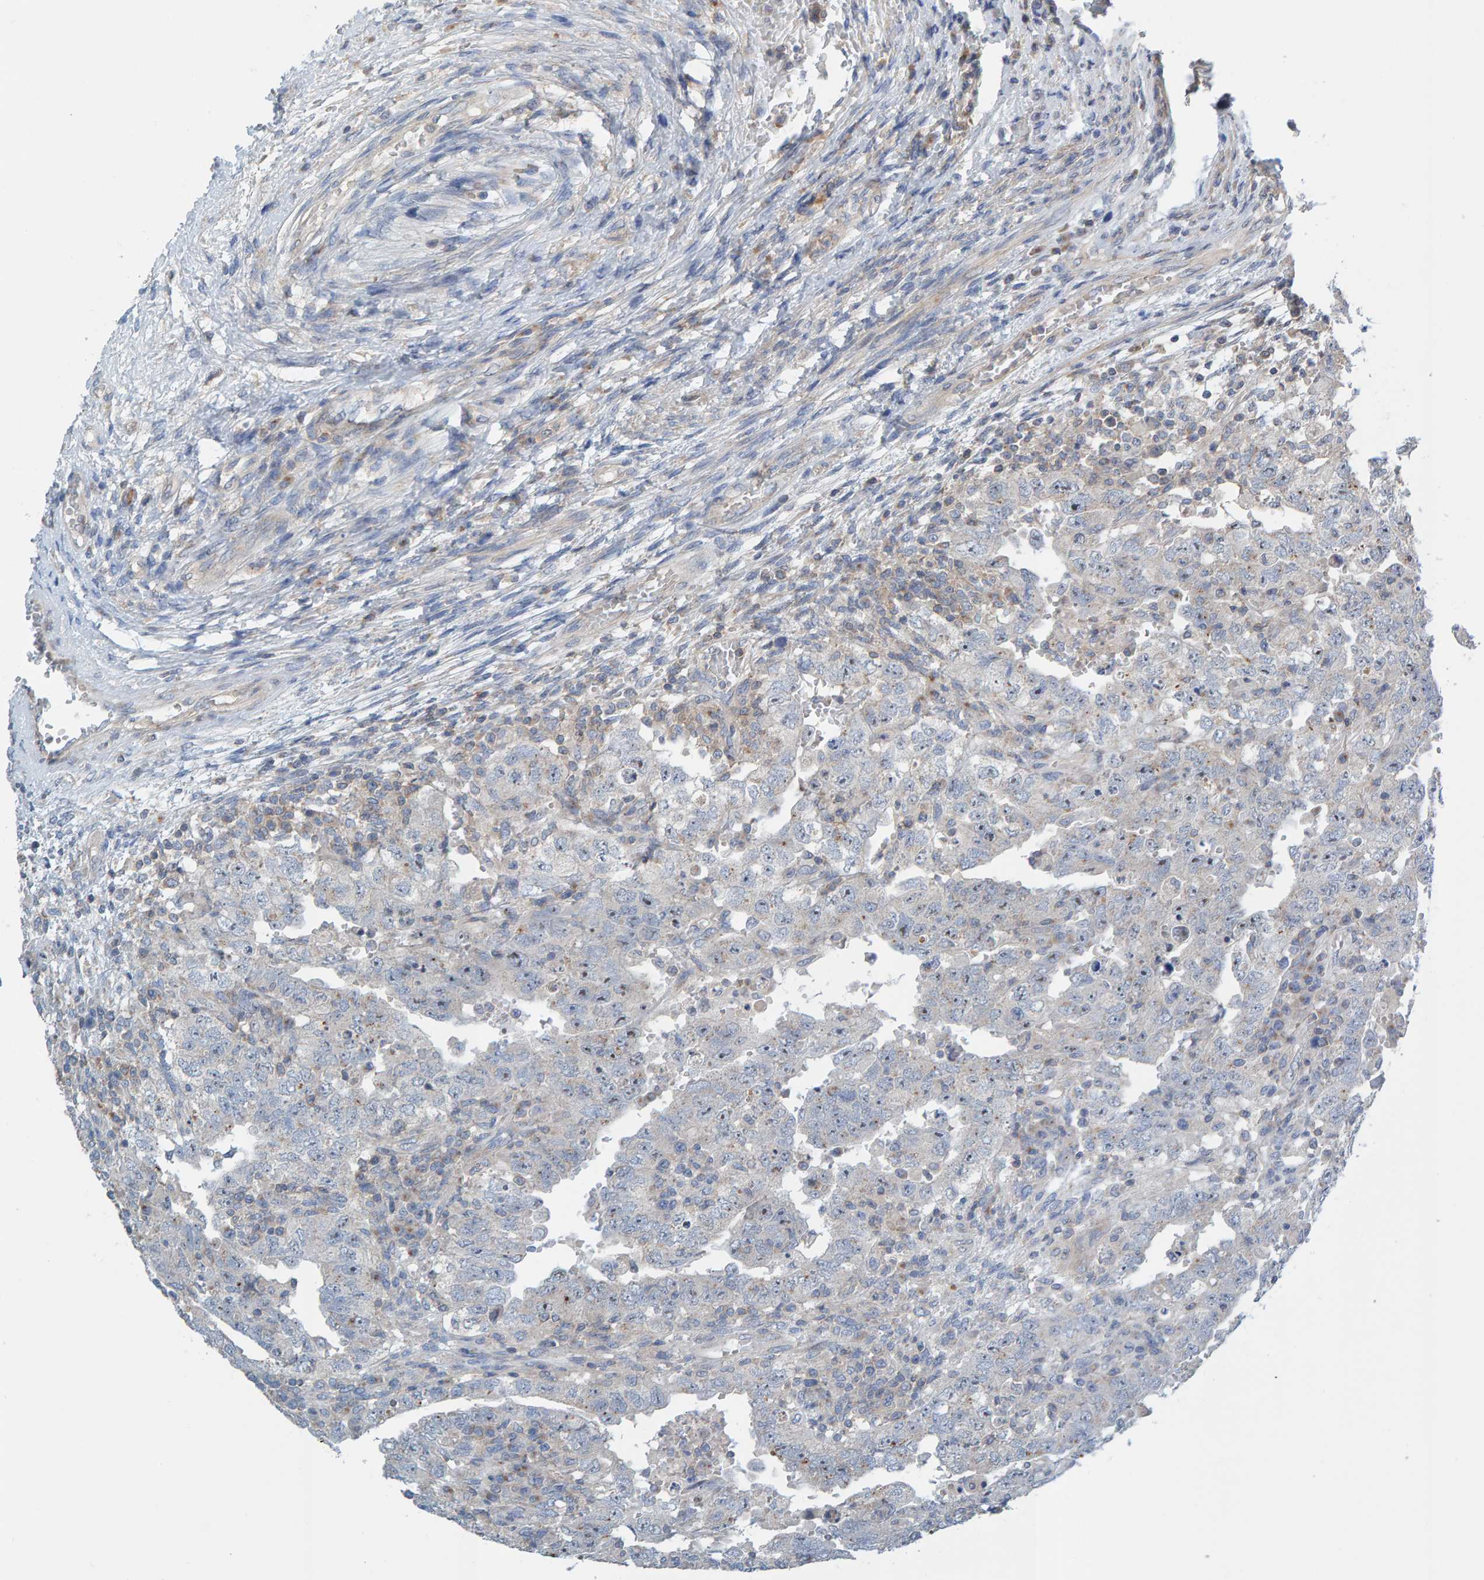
{"staining": {"intensity": "negative", "quantity": "none", "location": "none"}, "tissue": "testis cancer", "cell_type": "Tumor cells", "image_type": "cancer", "snomed": [{"axis": "morphology", "description": "Carcinoma, Embryonal, NOS"}, {"axis": "topography", "description": "Testis"}], "caption": "DAB immunohistochemical staining of human testis cancer displays no significant staining in tumor cells.", "gene": "CCM2", "patient": {"sex": "male", "age": 26}}